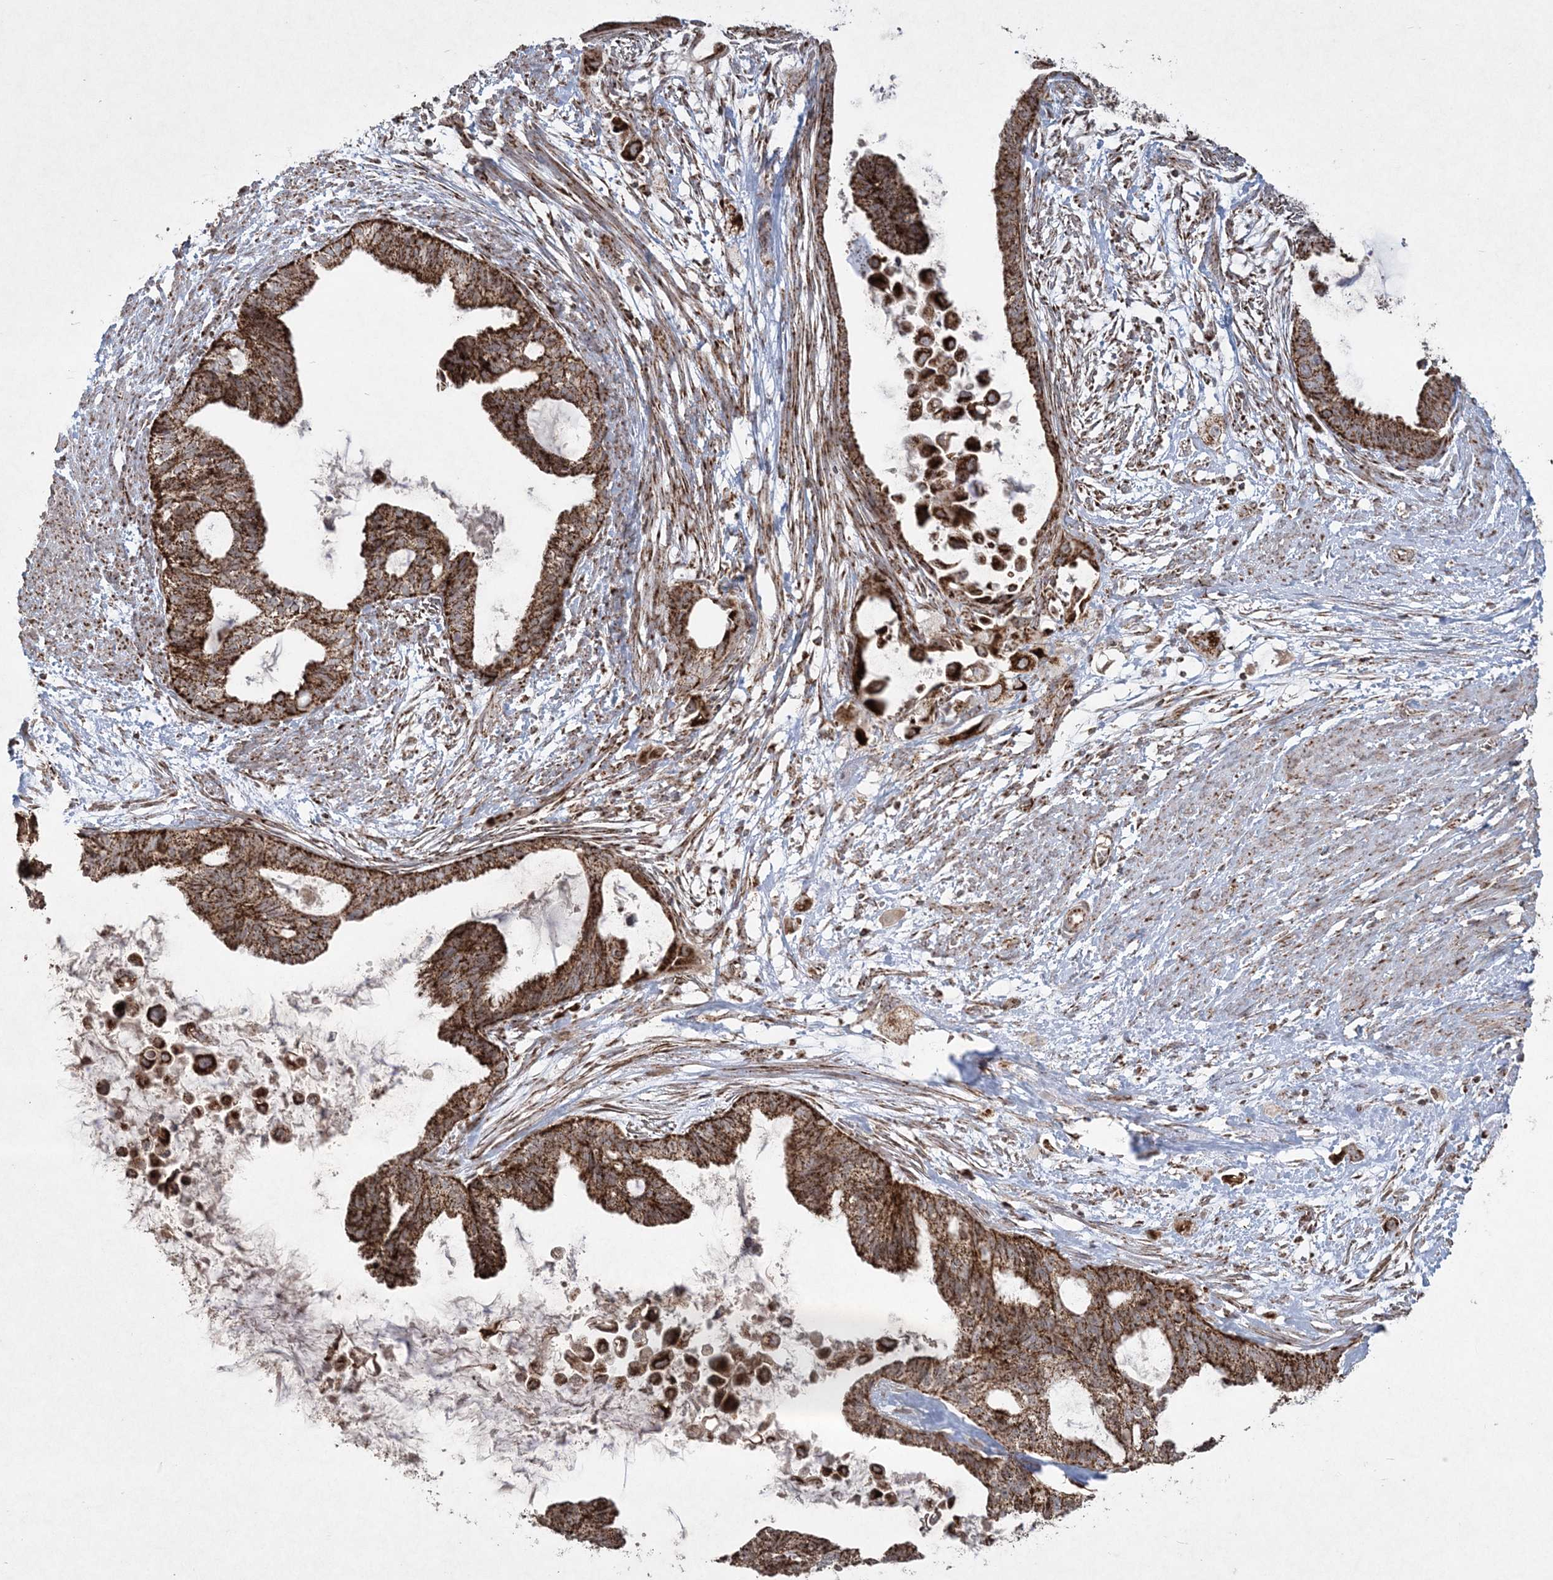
{"staining": {"intensity": "strong", "quantity": ">75%", "location": "cytoplasmic/membranous"}, "tissue": "cervical cancer", "cell_type": "Tumor cells", "image_type": "cancer", "snomed": [{"axis": "morphology", "description": "Normal tissue, NOS"}, {"axis": "morphology", "description": "Adenocarcinoma, NOS"}, {"axis": "topography", "description": "Cervix"}, {"axis": "topography", "description": "Endometrium"}], "caption": "An image of cervical cancer stained for a protein reveals strong cytoplasmic/membranous brown staining in tumor cells.", "gene": "LRPPRC", "patient": {"sex": "female", "age": 86}}